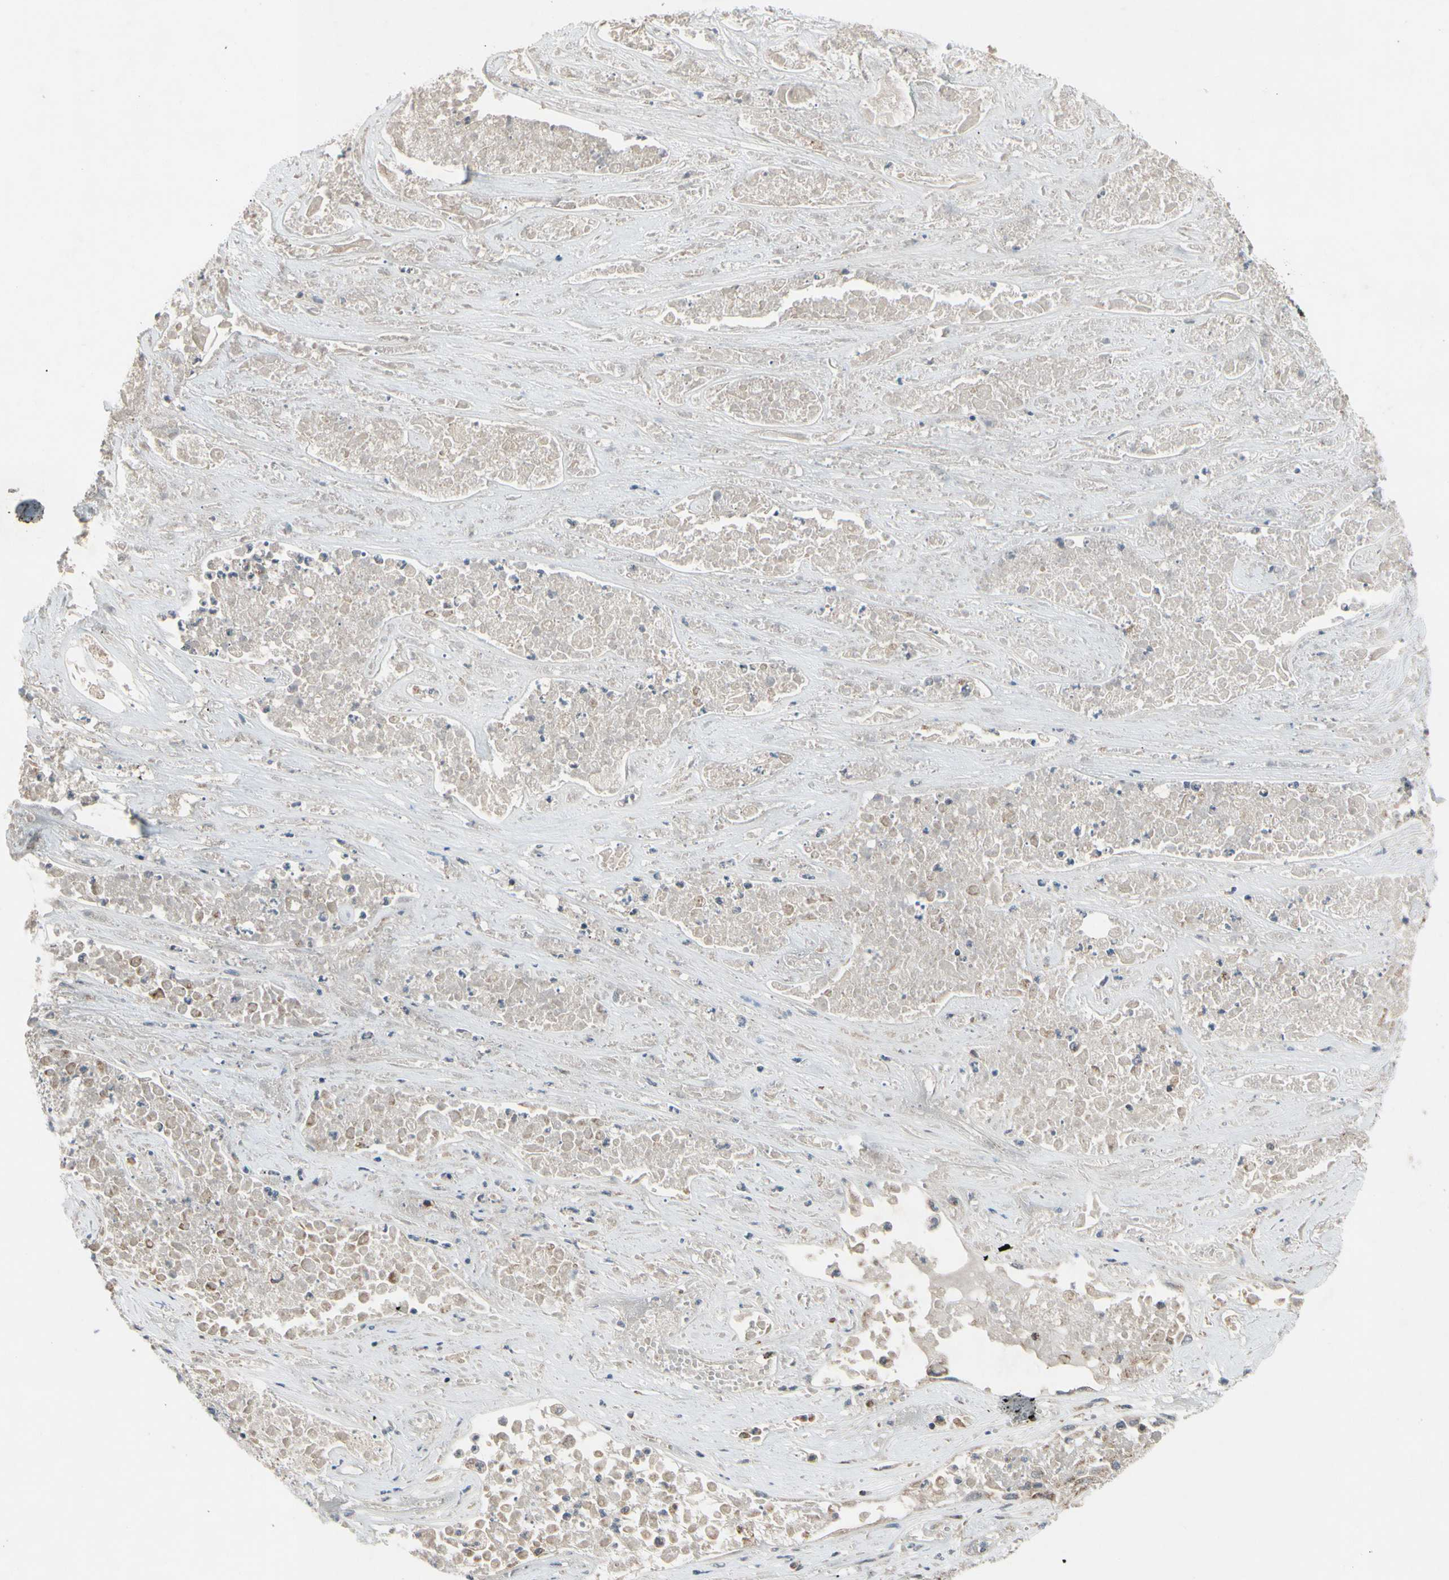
{"staining": {"intensity": "weak", "quantity": ">75%", "location": "cytoplasmic/membranous"}, "tissue": "lung cancer", "cell_type": "Tumor cells", "image_type": "cancer", "snomed": [{"axis": "morphology", "description": "Squamous cell carcinoma, NOS"}, {"axis": "topography", "description": "Lung"}], "caption": "This histopathology image displays immunohistochemistry (IHC) staining of human squamous cell carcinoma (lung), with low weak cytoplasmic/membranous staining in about >75% of tumor cells.", "gene": "CPT1A", "patient": {"sex": "male", "age": 71}}